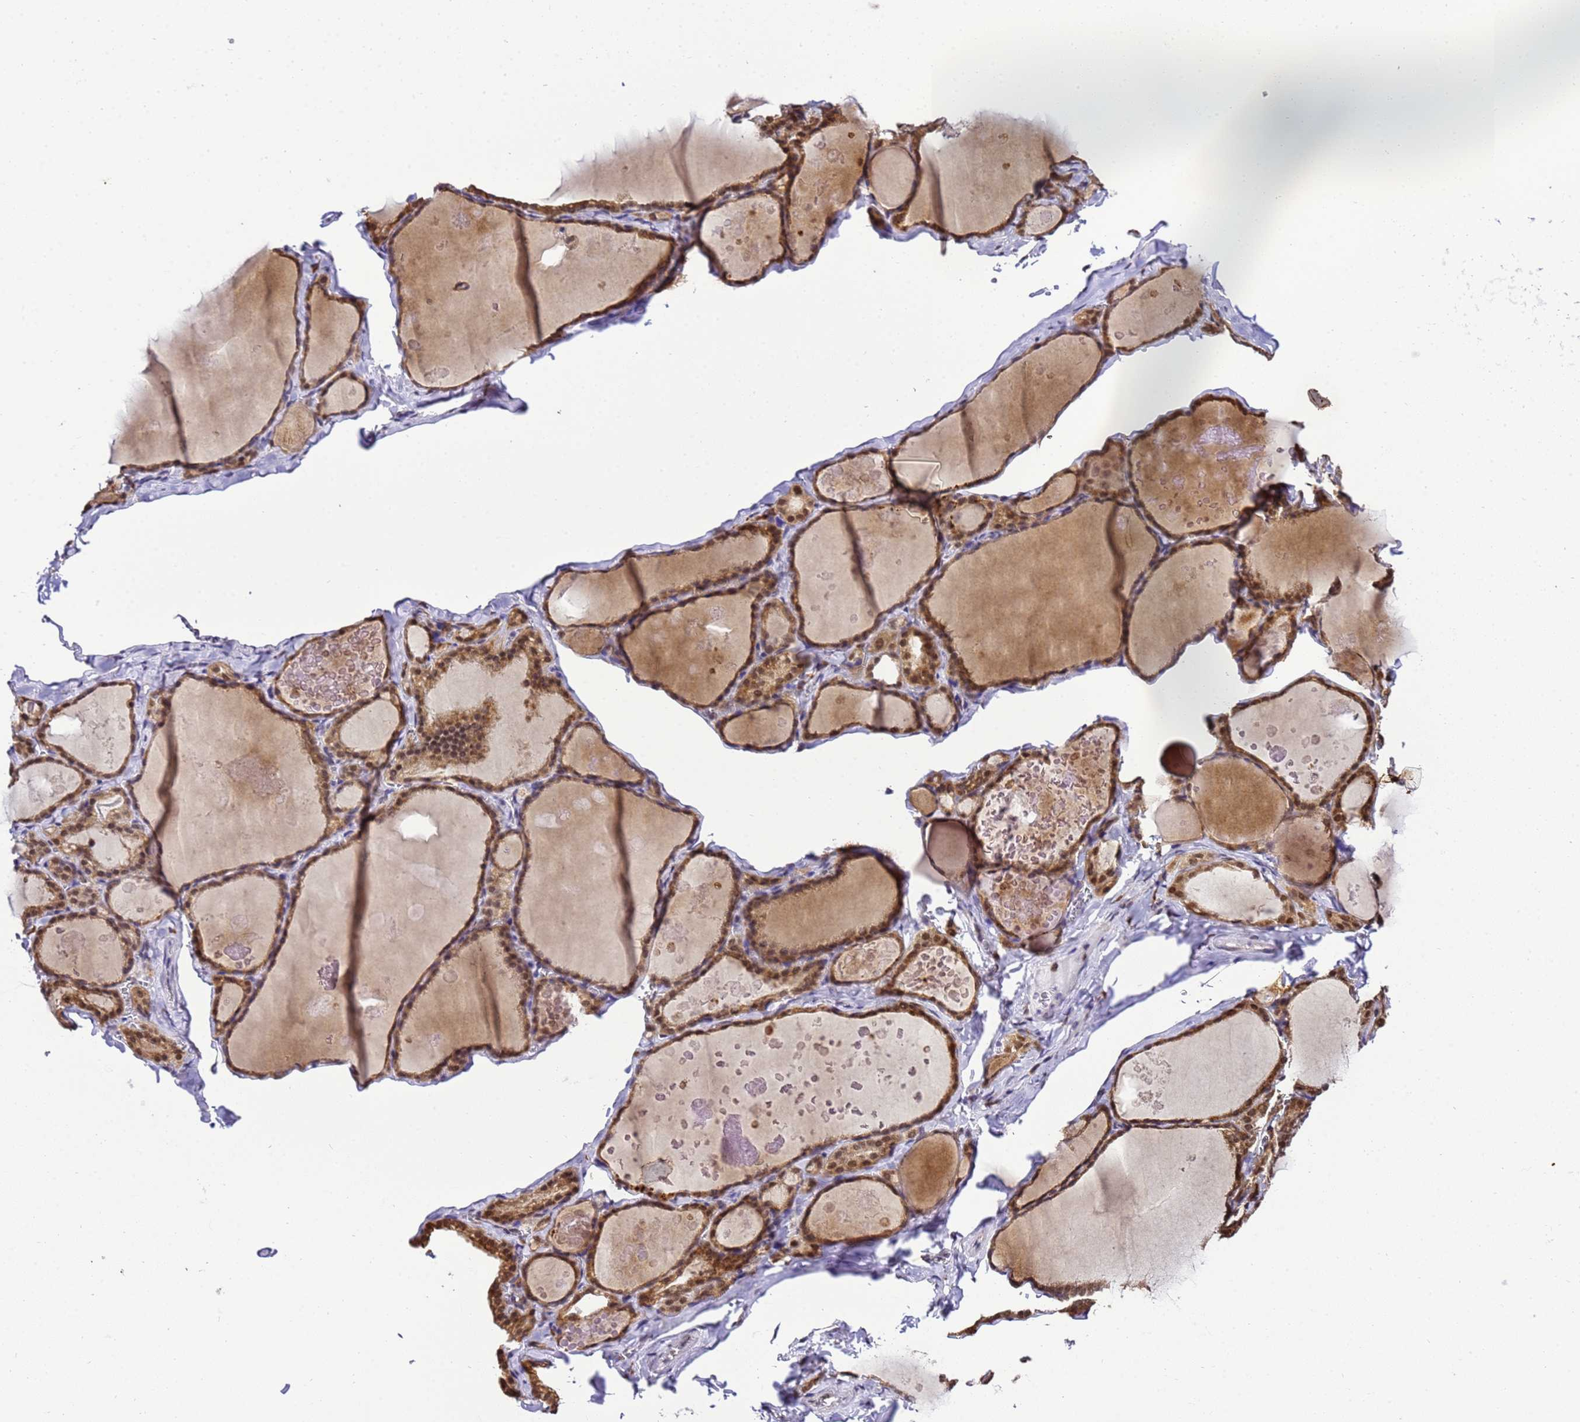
{"staining": {"intensity": "moderate", "quantity": ">75%", "location": "cytoplasmic/membranous,nuclear"}, "tissue": "thyroid gland", "cell_type": "Glandular cells", "image_type": "normal", "snomed": [{"axis": "morphology", "description": "Normal tissue, NOS"}, {"axis": "topography", "description": "Thyroid gland"}], "caption": "Immunohistochemical staining of unremarkable thyroid gland reveals moderate cytoplasmic/membranous,nuclear protein positivity in about >75% of glandular cells.", "gene": "SMN1", "patient": {"sex": "male", "age": 56}}